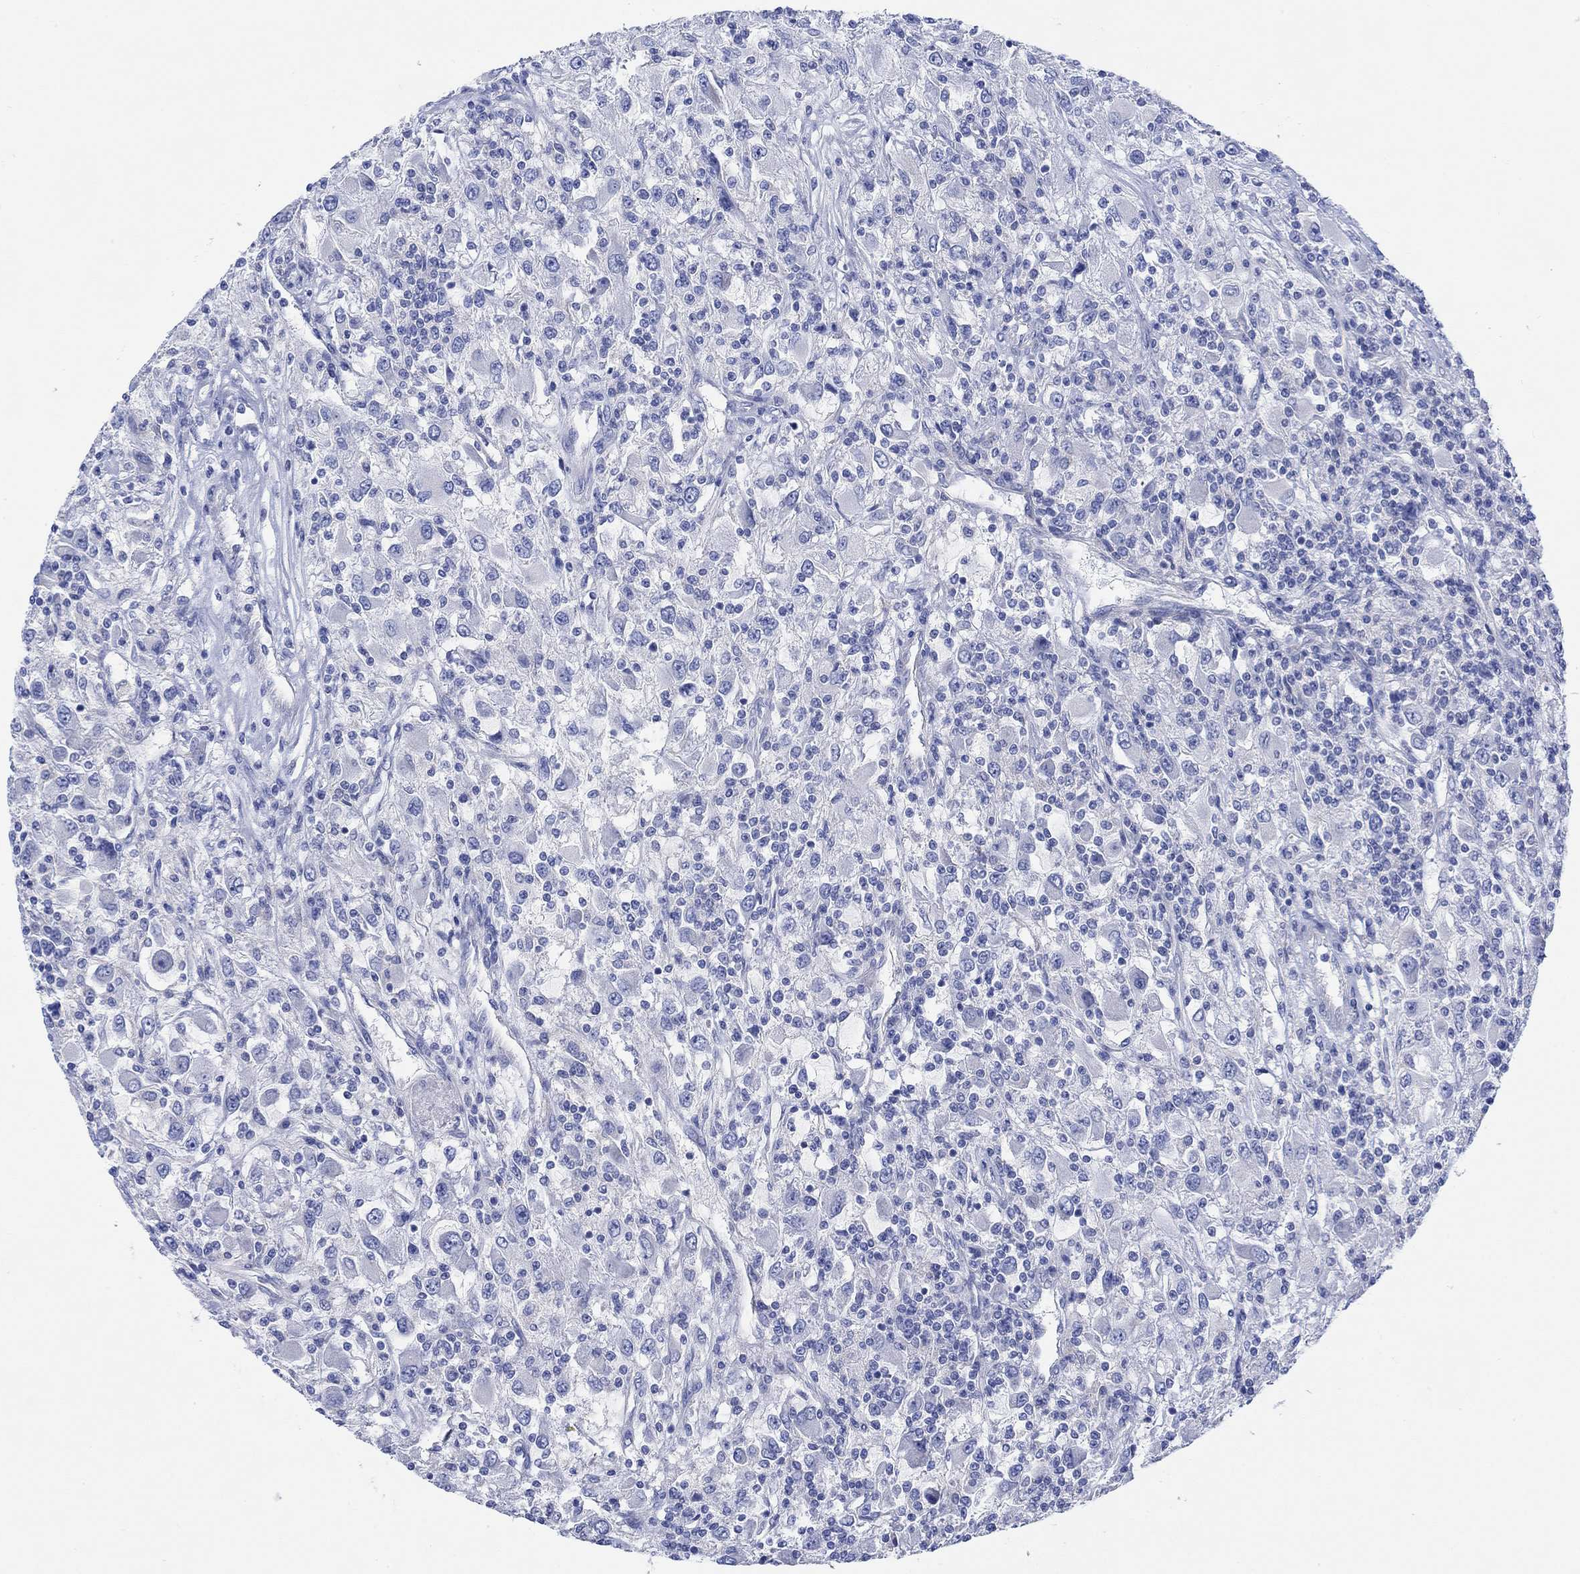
{"staining": {"intensity": "negative", "quantity": "none", "location": "none"}, "tissue": "renal cancer", "cell_type": "Tumor cells", "image_type": "cancer", "snomed": [{"axis": "morphology", "description": "Adenocarcinoma, NOS"}, {"axis": "topography", "description": "Kidney"}], "caption": "There is no significant staining in tumor cells of renal cancer (adenocarcinoma).", "gene": "REEP6", "patient": {"sex": "female", "age": 67}}